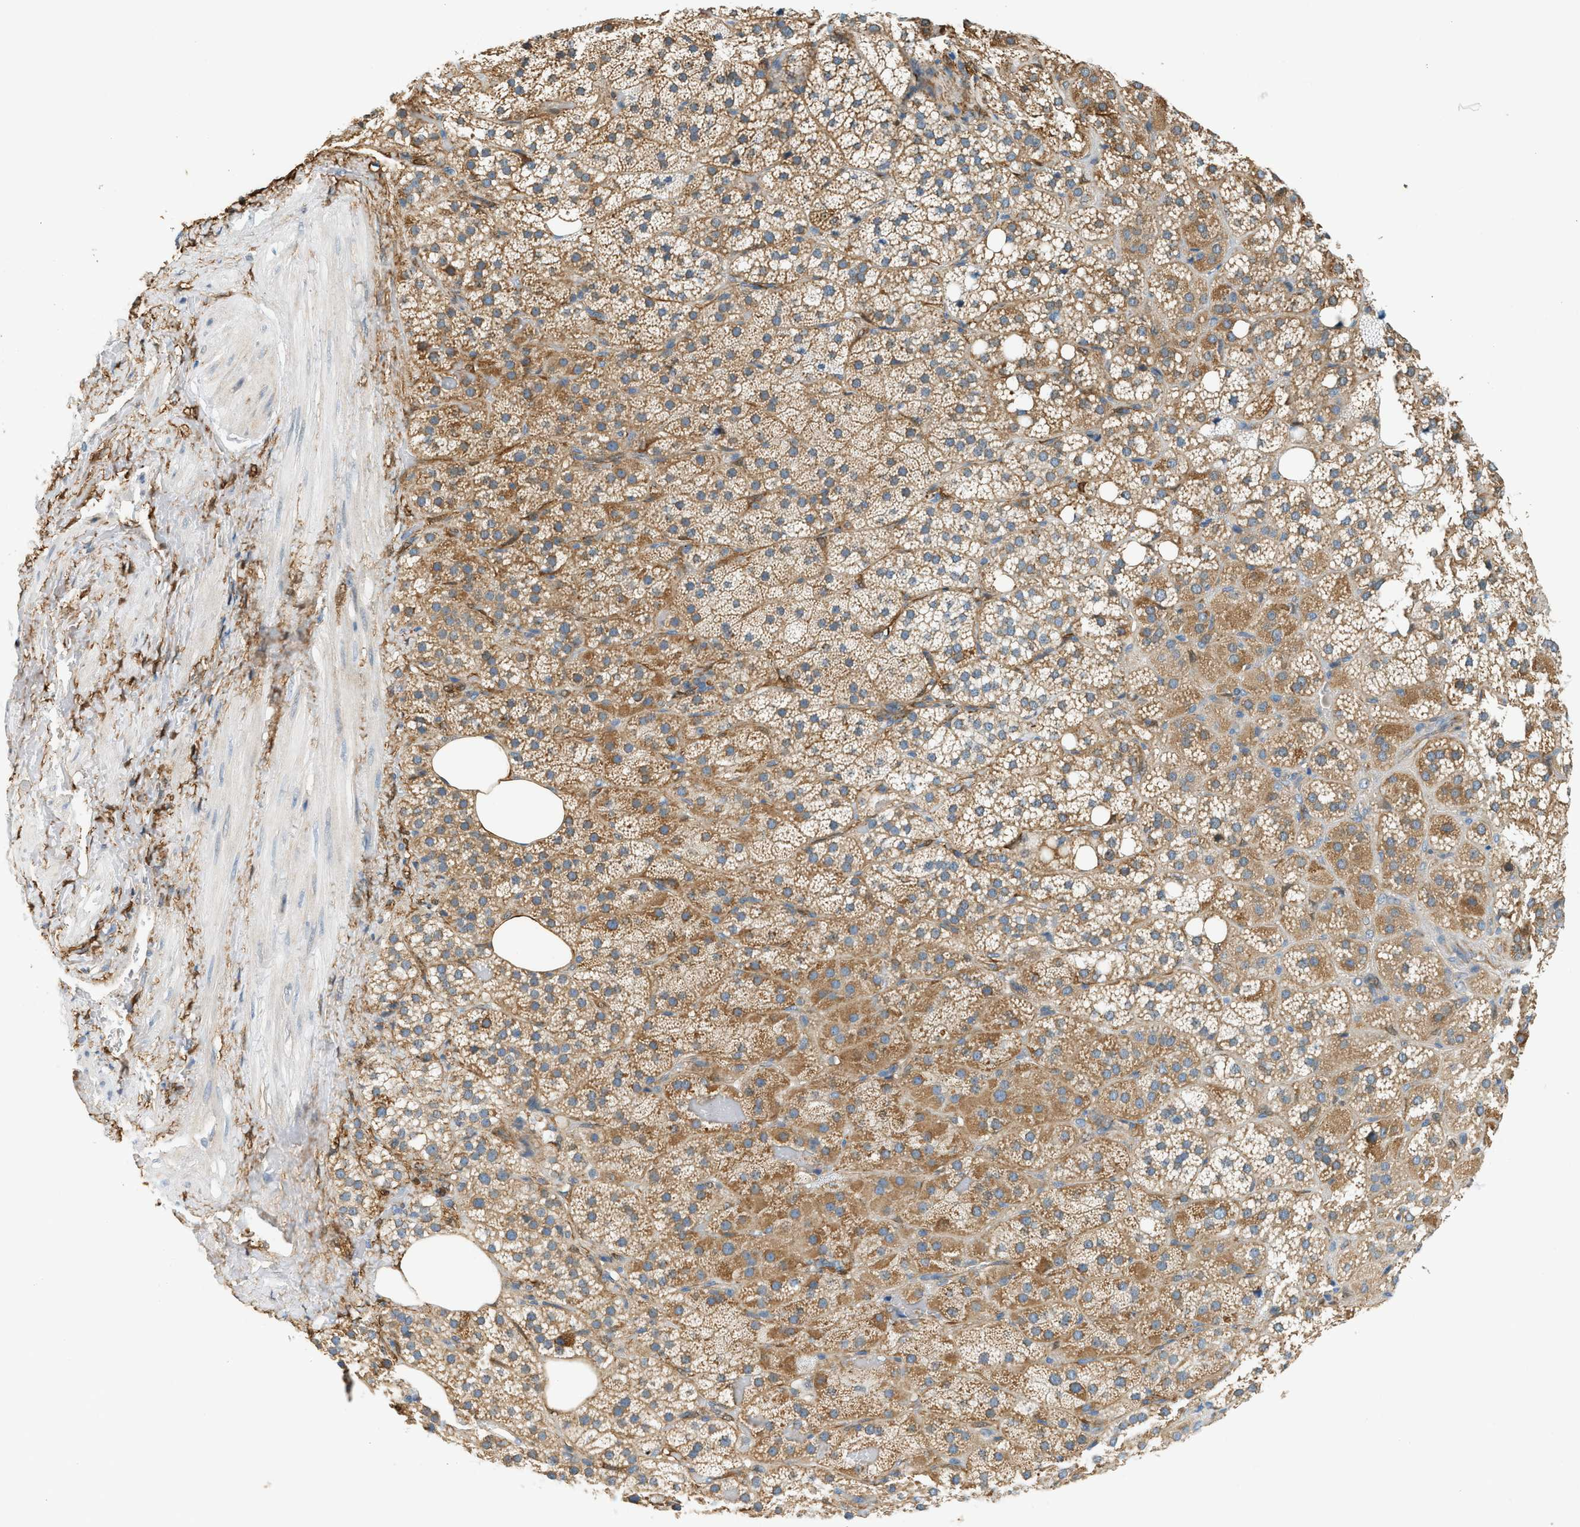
{"staining": {"intensity": "moderate", "quantity": ">75%", "location": "cytoplasmic/membranous"}, "tissue": "adrenal gland", "cell_type": "Glandular cells", "image_type": "normal", "snomed": [{"axis": "morphology", "description": "Normal tissue, NOS"}, {"axis": "topography", "description": "Adrenal gland"}], "caption": "An immunohistochemistry (IHC) histopathology image of normal tissue is shown. Protein staining in brown labels moderate cytoplasmic/membranous positivity in adrenal gland within glandular cells.", "gene": "PIGG", "patient": {"sex": "female", "age": 59}}